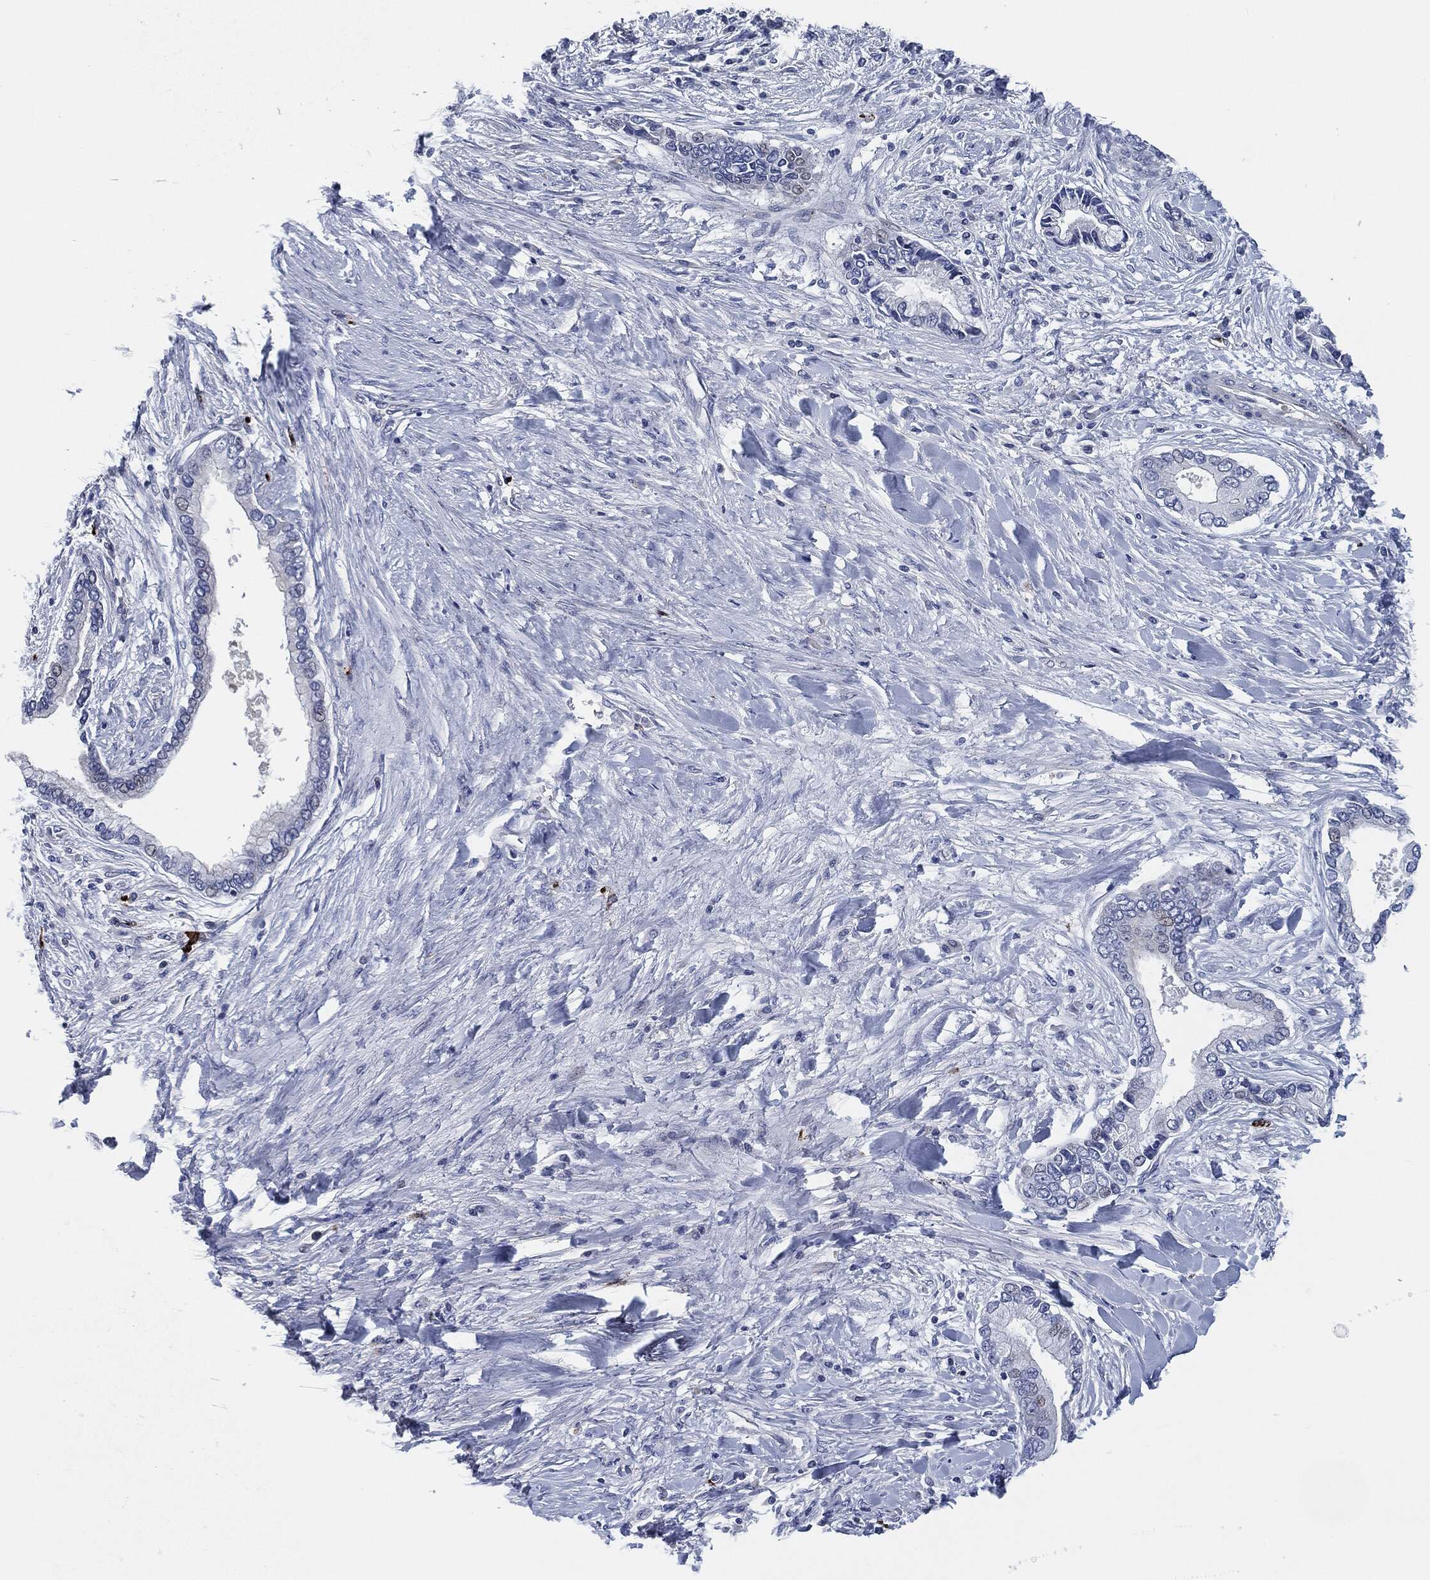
{"staining": {"intensity": "negative", "quantity": "none", "location": "none"}, "tissue": "liver cancer", "cell_type": "Tumor cells", "image_type": "cancer", "snomed": [{"axis": "morphology", "description": "Cholangiocarcinoma"}, {"axis": "topography", "description": "Liver"}], "caption": "Protein analysis of liver cancer reveals no significant staining in tumor cells.", "gene": "MPO", "patient": {"sex": "male", "age": 50}}